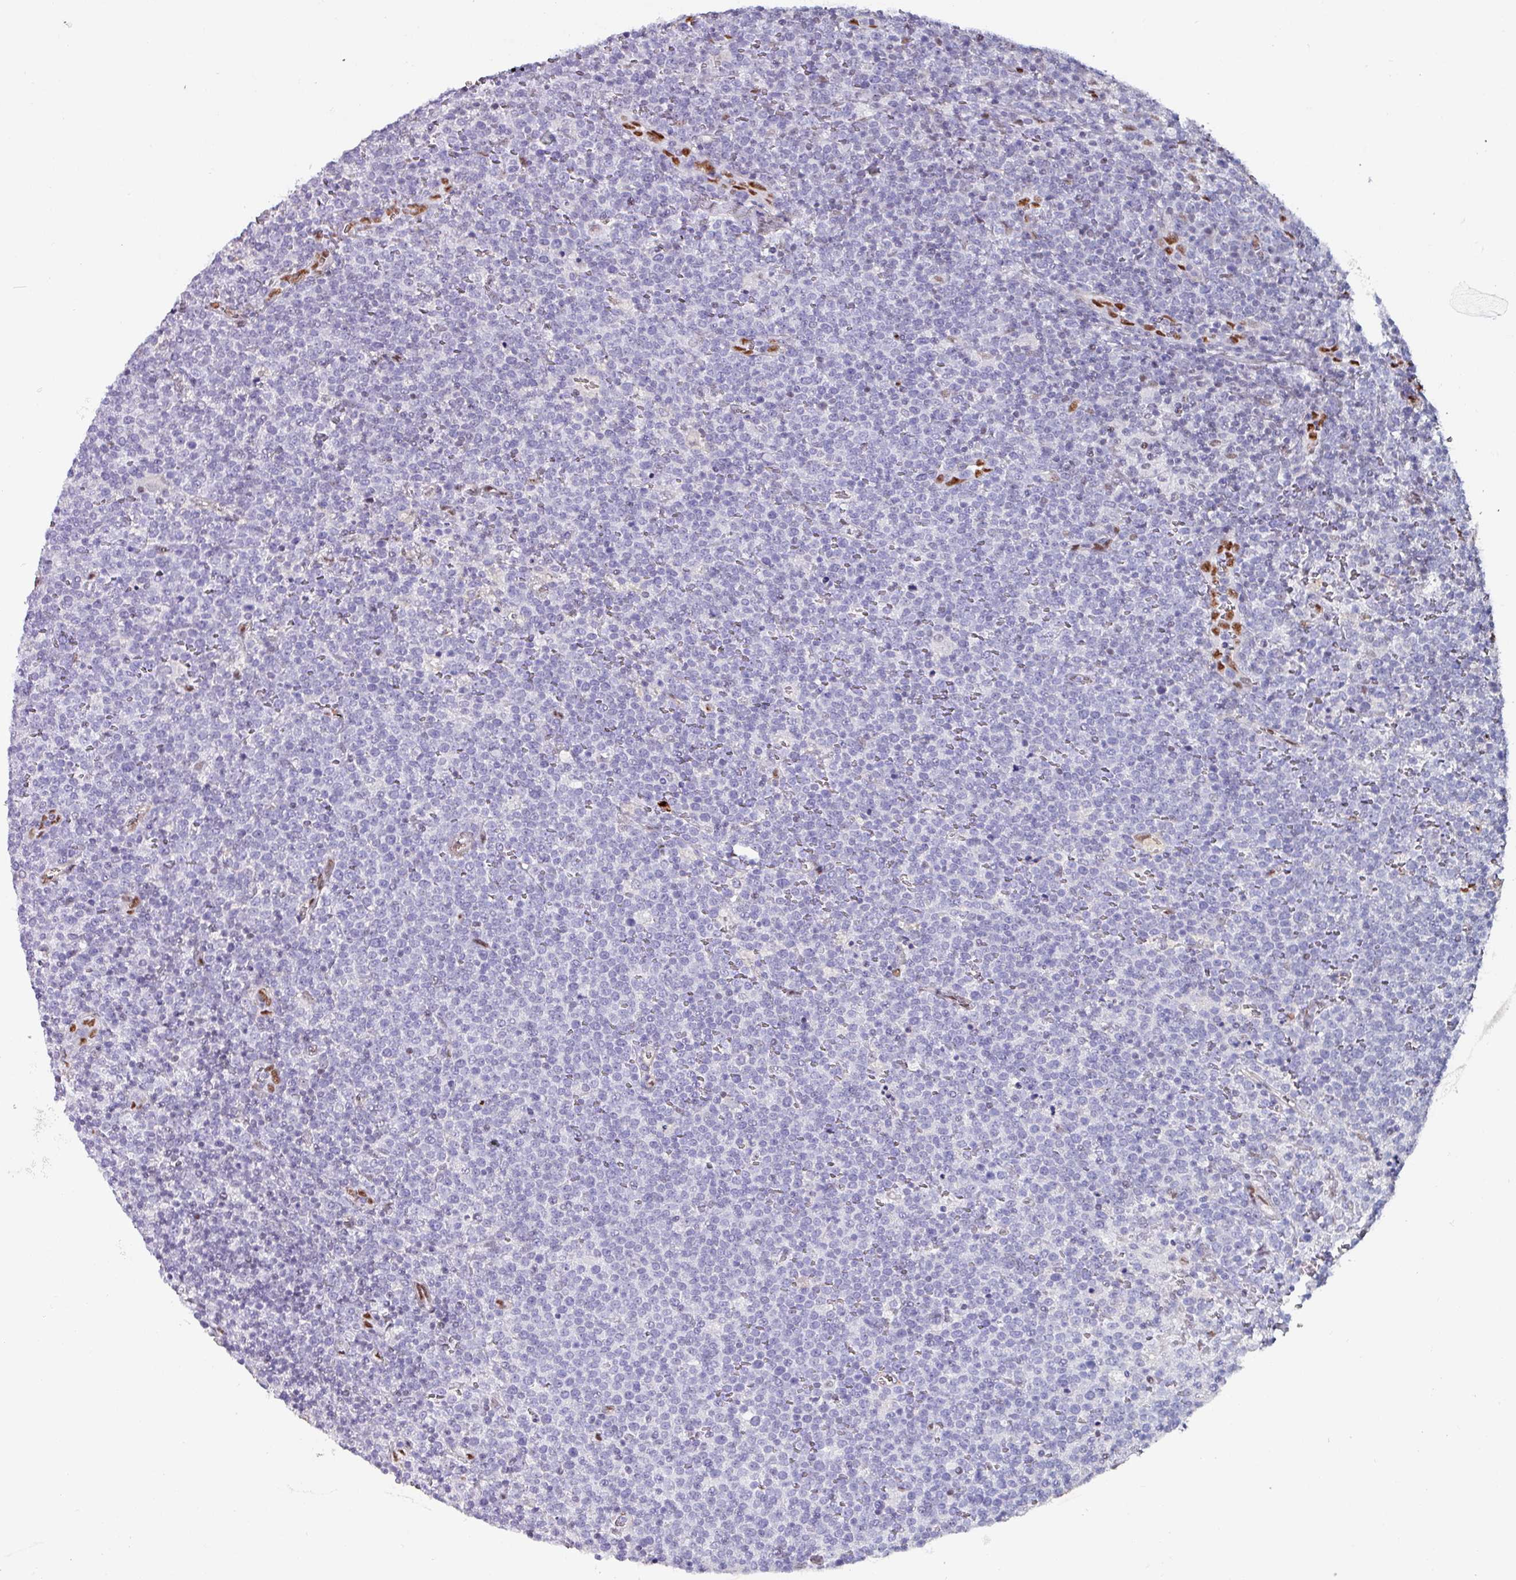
{"staining": {"intensity": "negative", "quantity": "none", "location": "none"}, "tissue": "lymphoma", "cell_type": "Tumor cells", "image_type": "cancer", "snomed": [{"axis": "morphology", "description": "Malignant lymphoma, non-Hodgkin's type, High grade"}, {"axis": "topography", "description": "Lymph node"}], "caption": "Micrograph shows no protein staining in tumor cells of malignant lymphoma, non-Hodgkin's type (high-grade) tissue.", "gene": "ZNF816-ZNF321P", "patient": {"sex": "male", "age": 61}}